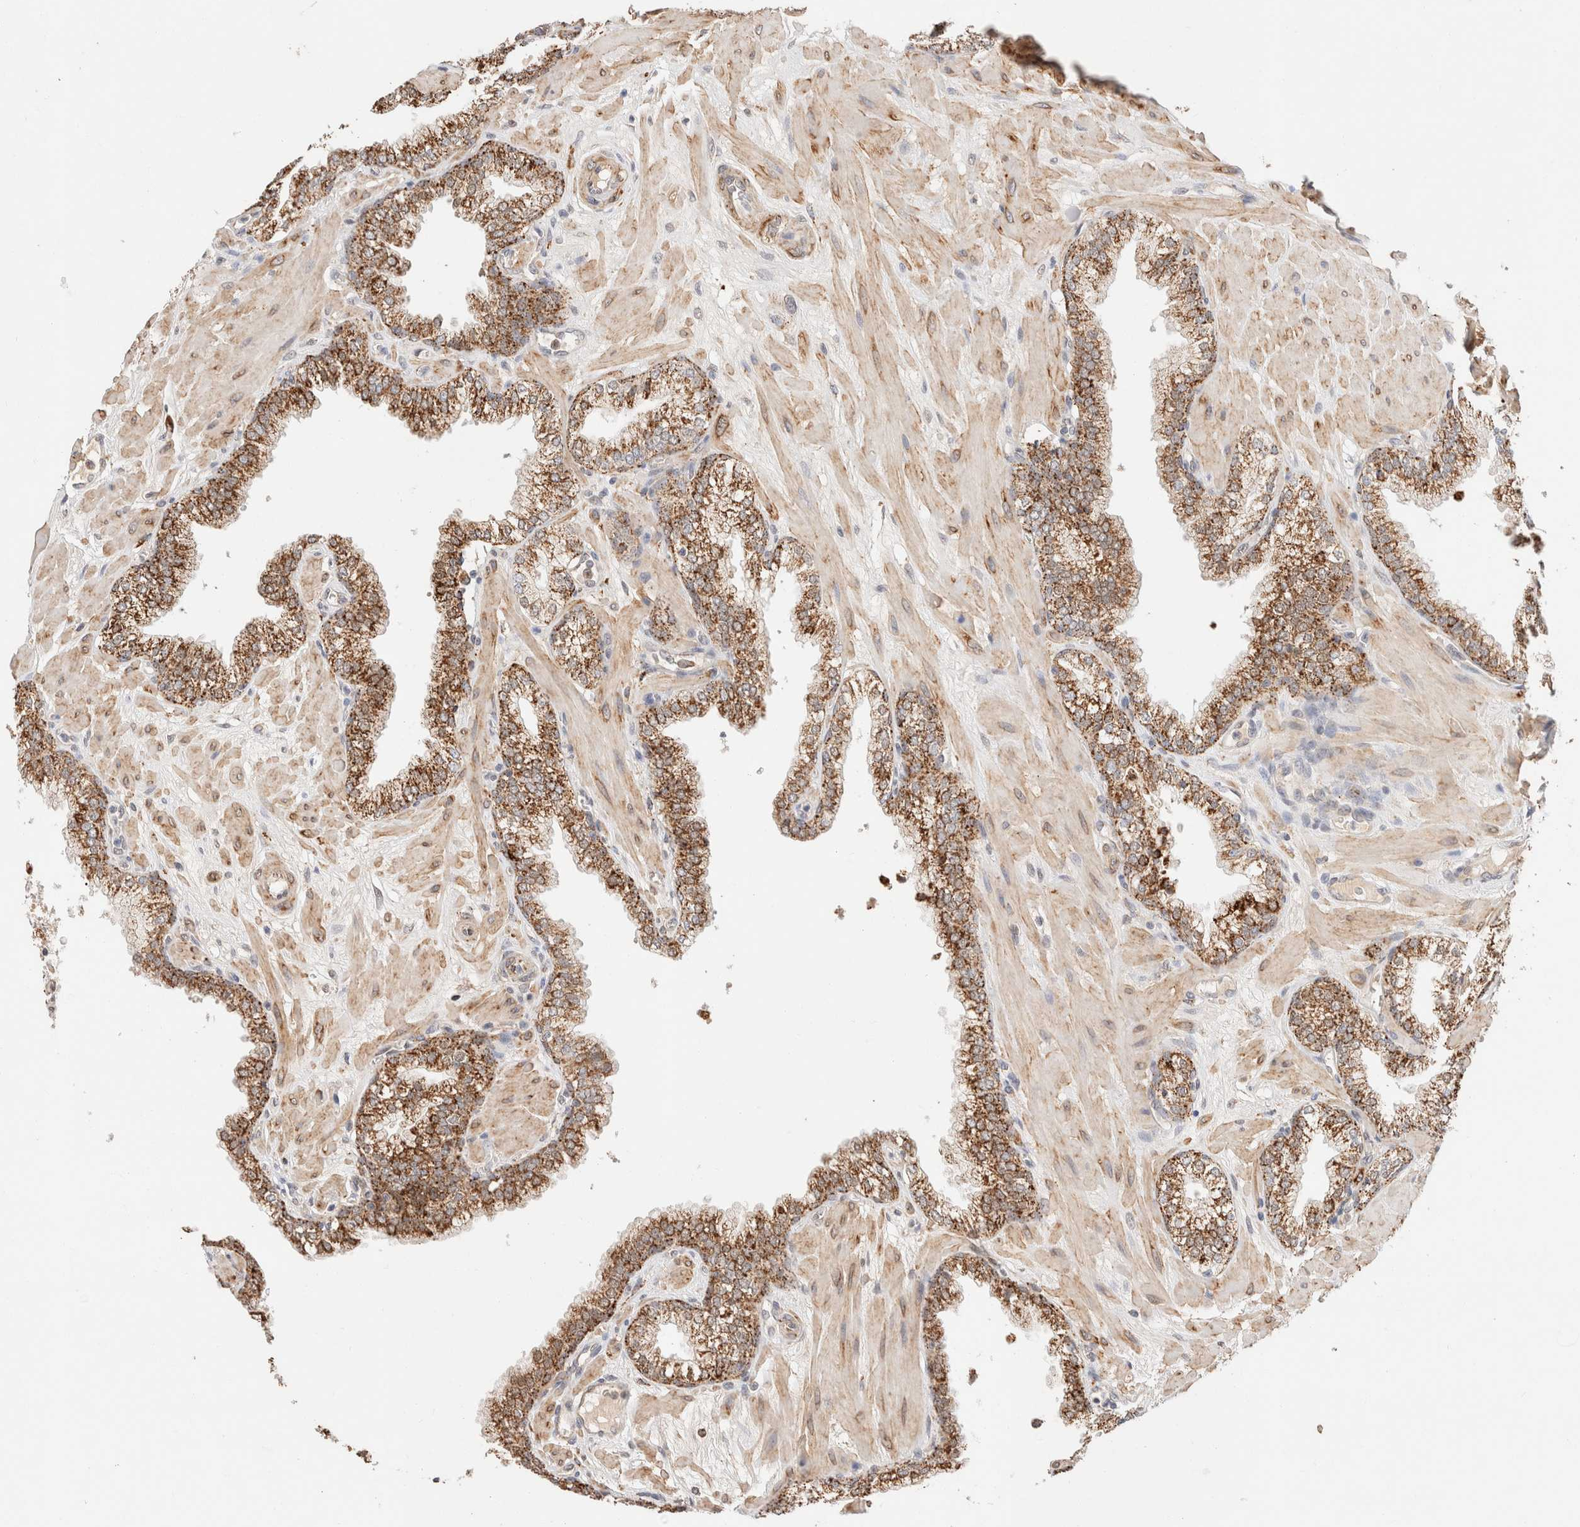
{"staining": {"intensity": "strong", "quantity": ">75%", "location": "cytoplasmic/membranous"}, "tissue": "prostate", "cell_type": "Glandular cells", "image_type": "normal", "snomed": [{"axis": "morphology", "description": "Normal tissue, NOS"}, {"axis": "morphology", "description": "Urothelial carcinoma, Low grade"}, {"axis": "topography", "description": "Urinary bladder"}, {"axis": "topography", "description": "Prostate"}], "caption": "Glandular cells show high levels of strong cytoplasmic/membranous positivity in about >75% of cells in unremarkable prostate. The protein of interest is stained brown, and the nuclei are stained in blue (DAB (3,3'-diaminobenzidine) IHC with brightfield microscopy, high magnification).", "gene": "RABEPK", "patient": {"sex": "male", "age": 60}}